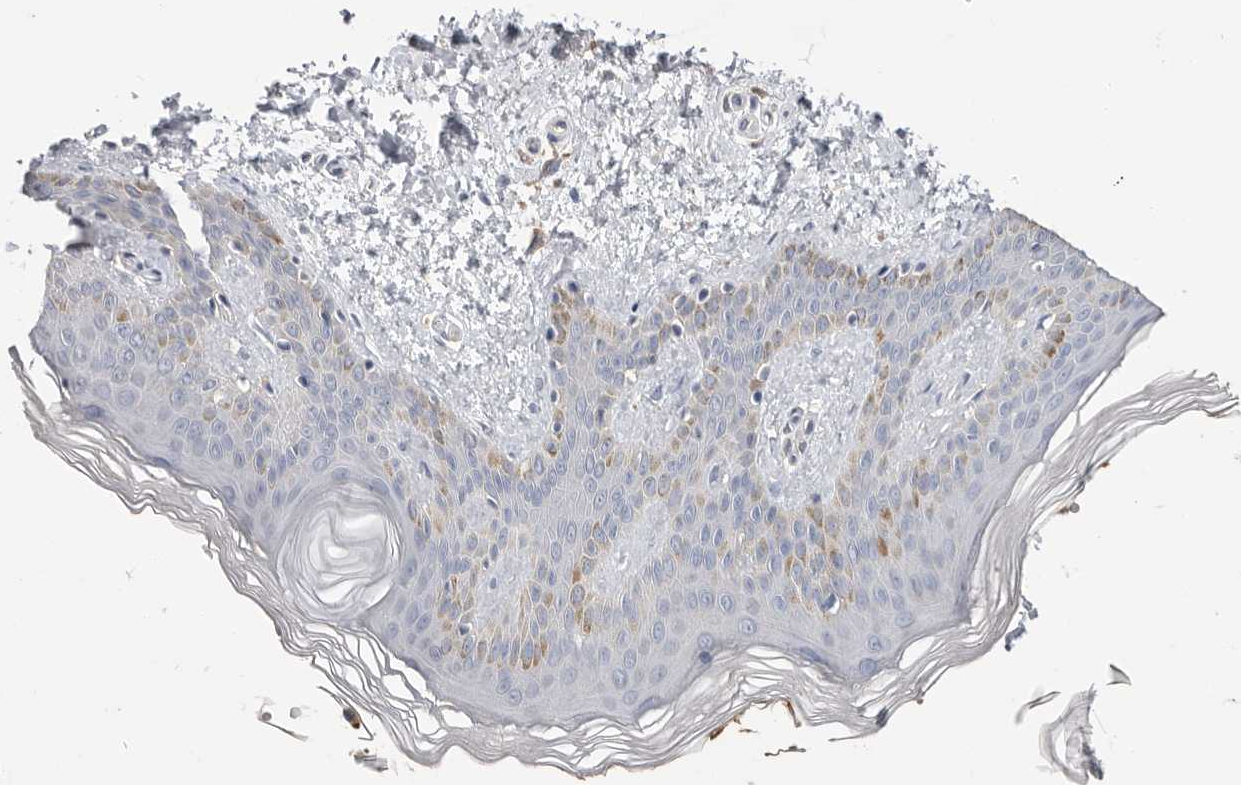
{"staining": {"intensity": "negative", "quantity": "none", "location": "none"}, "tissue": "skin", "cell_type": "Fibroblasts", "image_type": "normal", "snomed": [{"axis": "morphology", "description": "Normal tissue, NOS"}, {"axis": "morphology", "description": "Neoplasm, benign, NOS"}, {"axis": "topography", "description": "Skin"}, {"axis": "topography", "description": "Soft tissue"}], "caption": "IHC histopathology image of normal skin stained for a protein (brown), which displays no staining in fibroblasts.", "gene": "APOA2", "patient": {"sex": "male", "age": 26}}